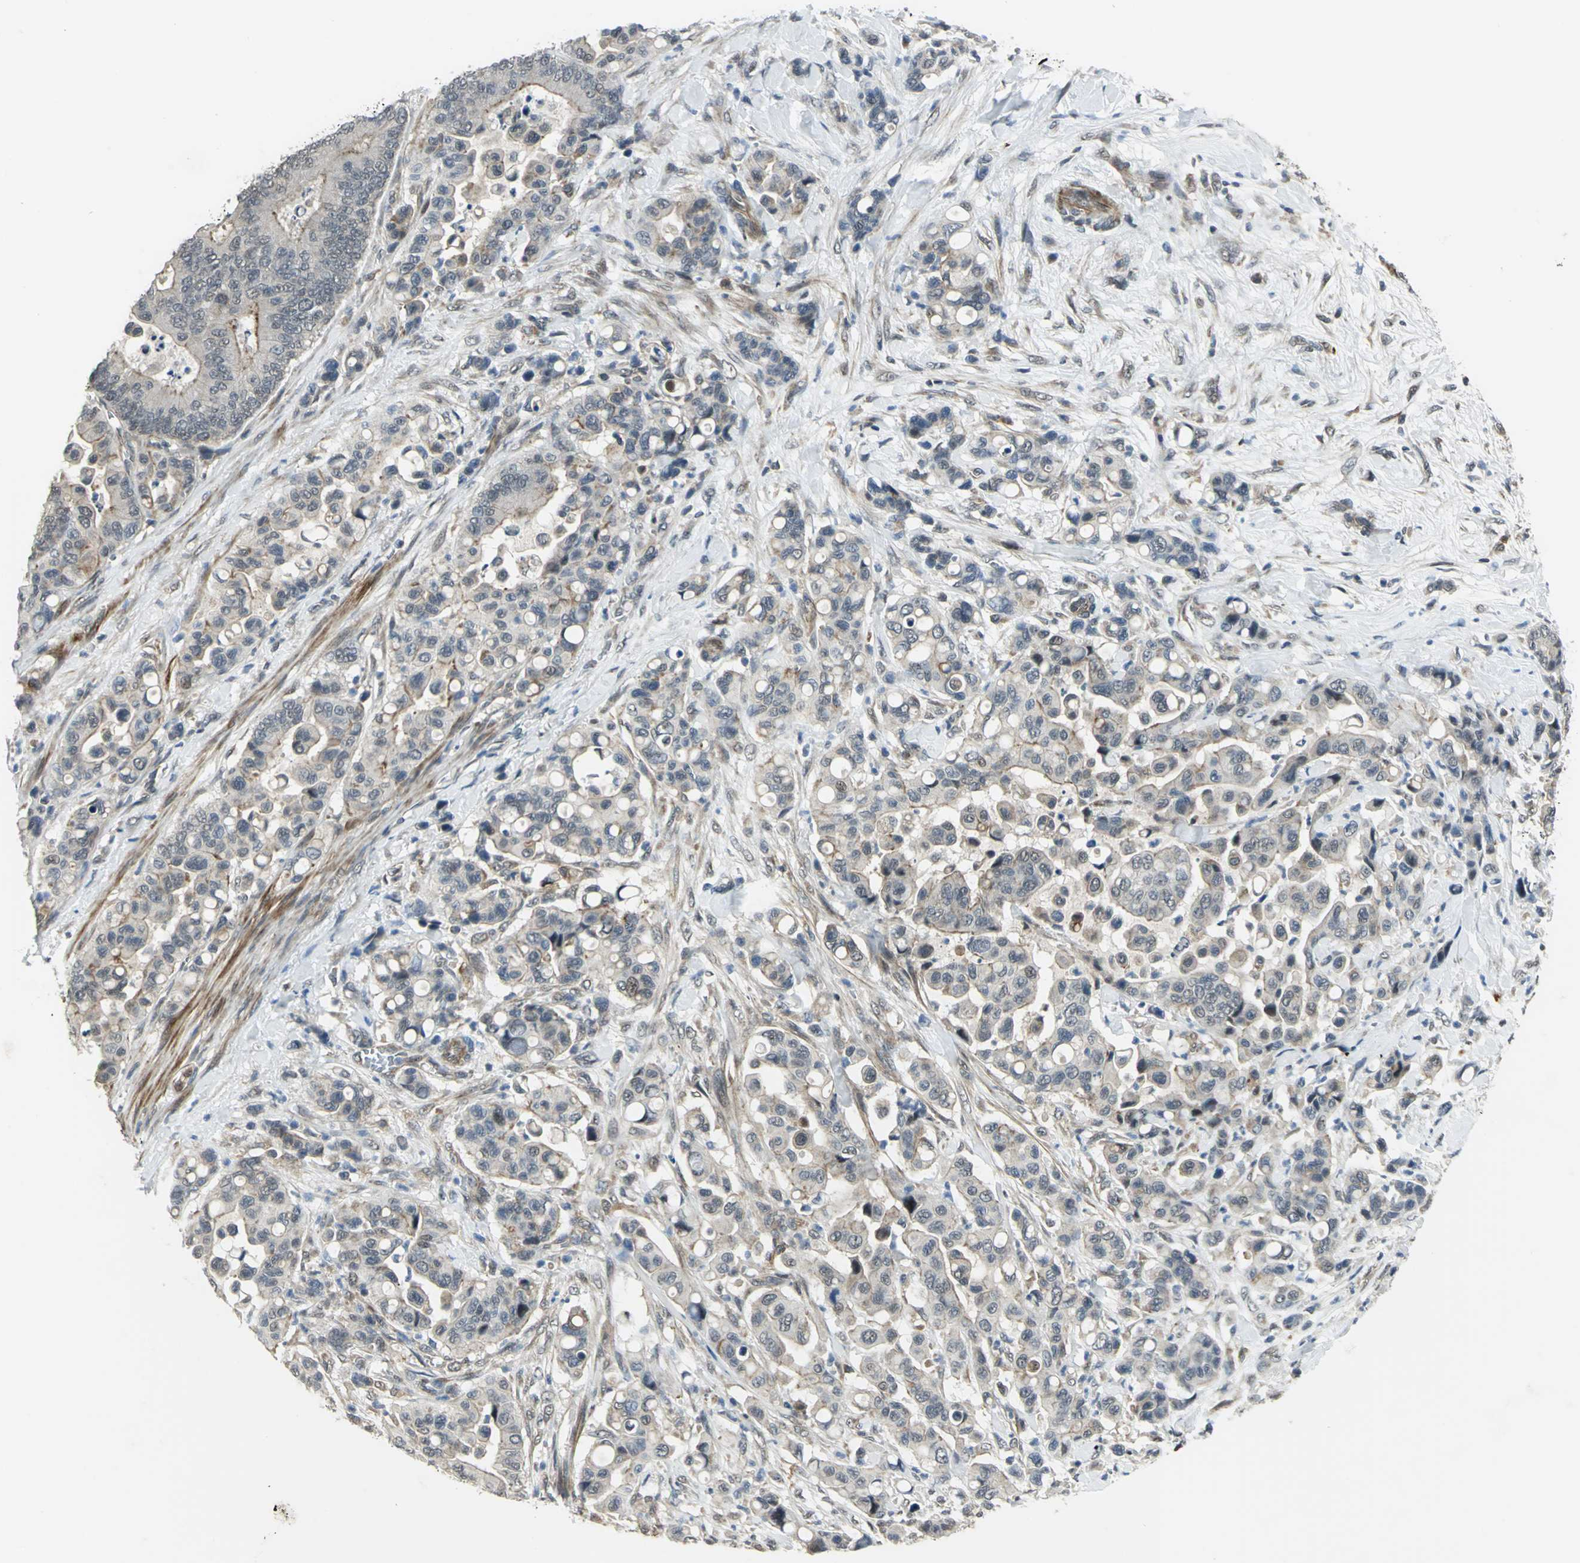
{"staining": {"intensity": "moderate", "quantity": "25%-75%", "location": "cytoplasmic/membranous"}, "tissue": "colorectal cancer", "cell_type": "Tumor cells", "image_type": "cancer", "snomed": [{"axis": "morphology", "description": "Normal tissue, NOS"}, {"axis": "morphology", "description": "Adenocarcinoma, NOS"}, {"axis": "topography", "description": "Colon"}], "caption": "High-power microscopy captured an IHC micrograph of colorectal adenocarcinoma, revealing moderate cytoplasmic/membranous positivity in about 25%-75% of tumor cells.", "gene": "PLAGL2", "patient": {"sex": "male", "age": 82}}